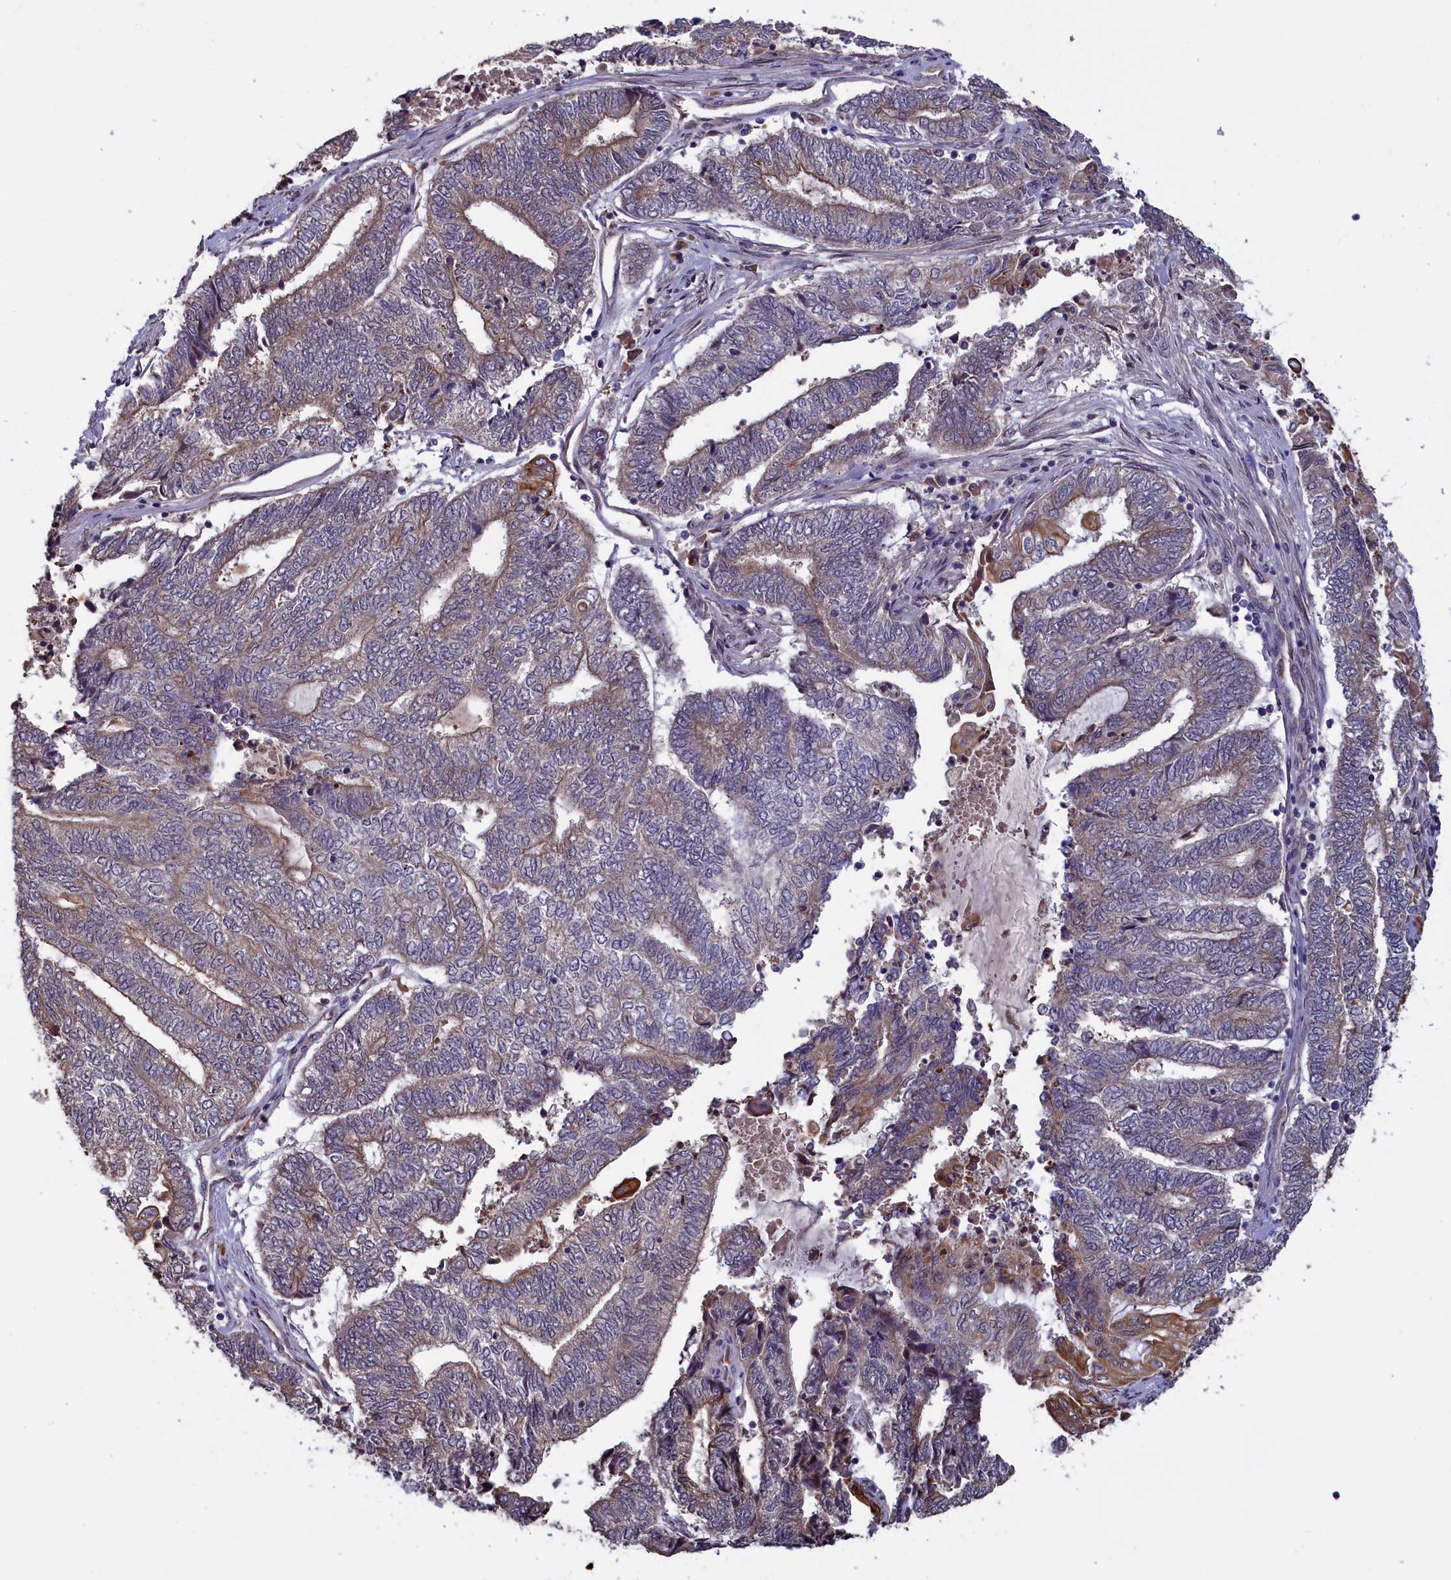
{"staining": {"intensity": "weak", "quantity": "25%-75%", "location": "cytoplasmic/membranous"}, "tissue": "endometrial cancer", "cell_type": "Tumor cells", "image_type": "cancer", "snomed": [{"axis": "morphology", "description": "Adenocarcinoma, NOS"}, {"axis": "topography", "description": "Uterus"}, {"axis": "topography", "description": "Endometrium"}], "caption": "Protein expression analysis of human endometrial cancer (adenocarcinoma) reveals weak cytoplasmic/membranous positivity in approximately 25%-75% of tumor cells.", "gene": "DENND1B", "patient": {"sex": "female", "age": 70}}